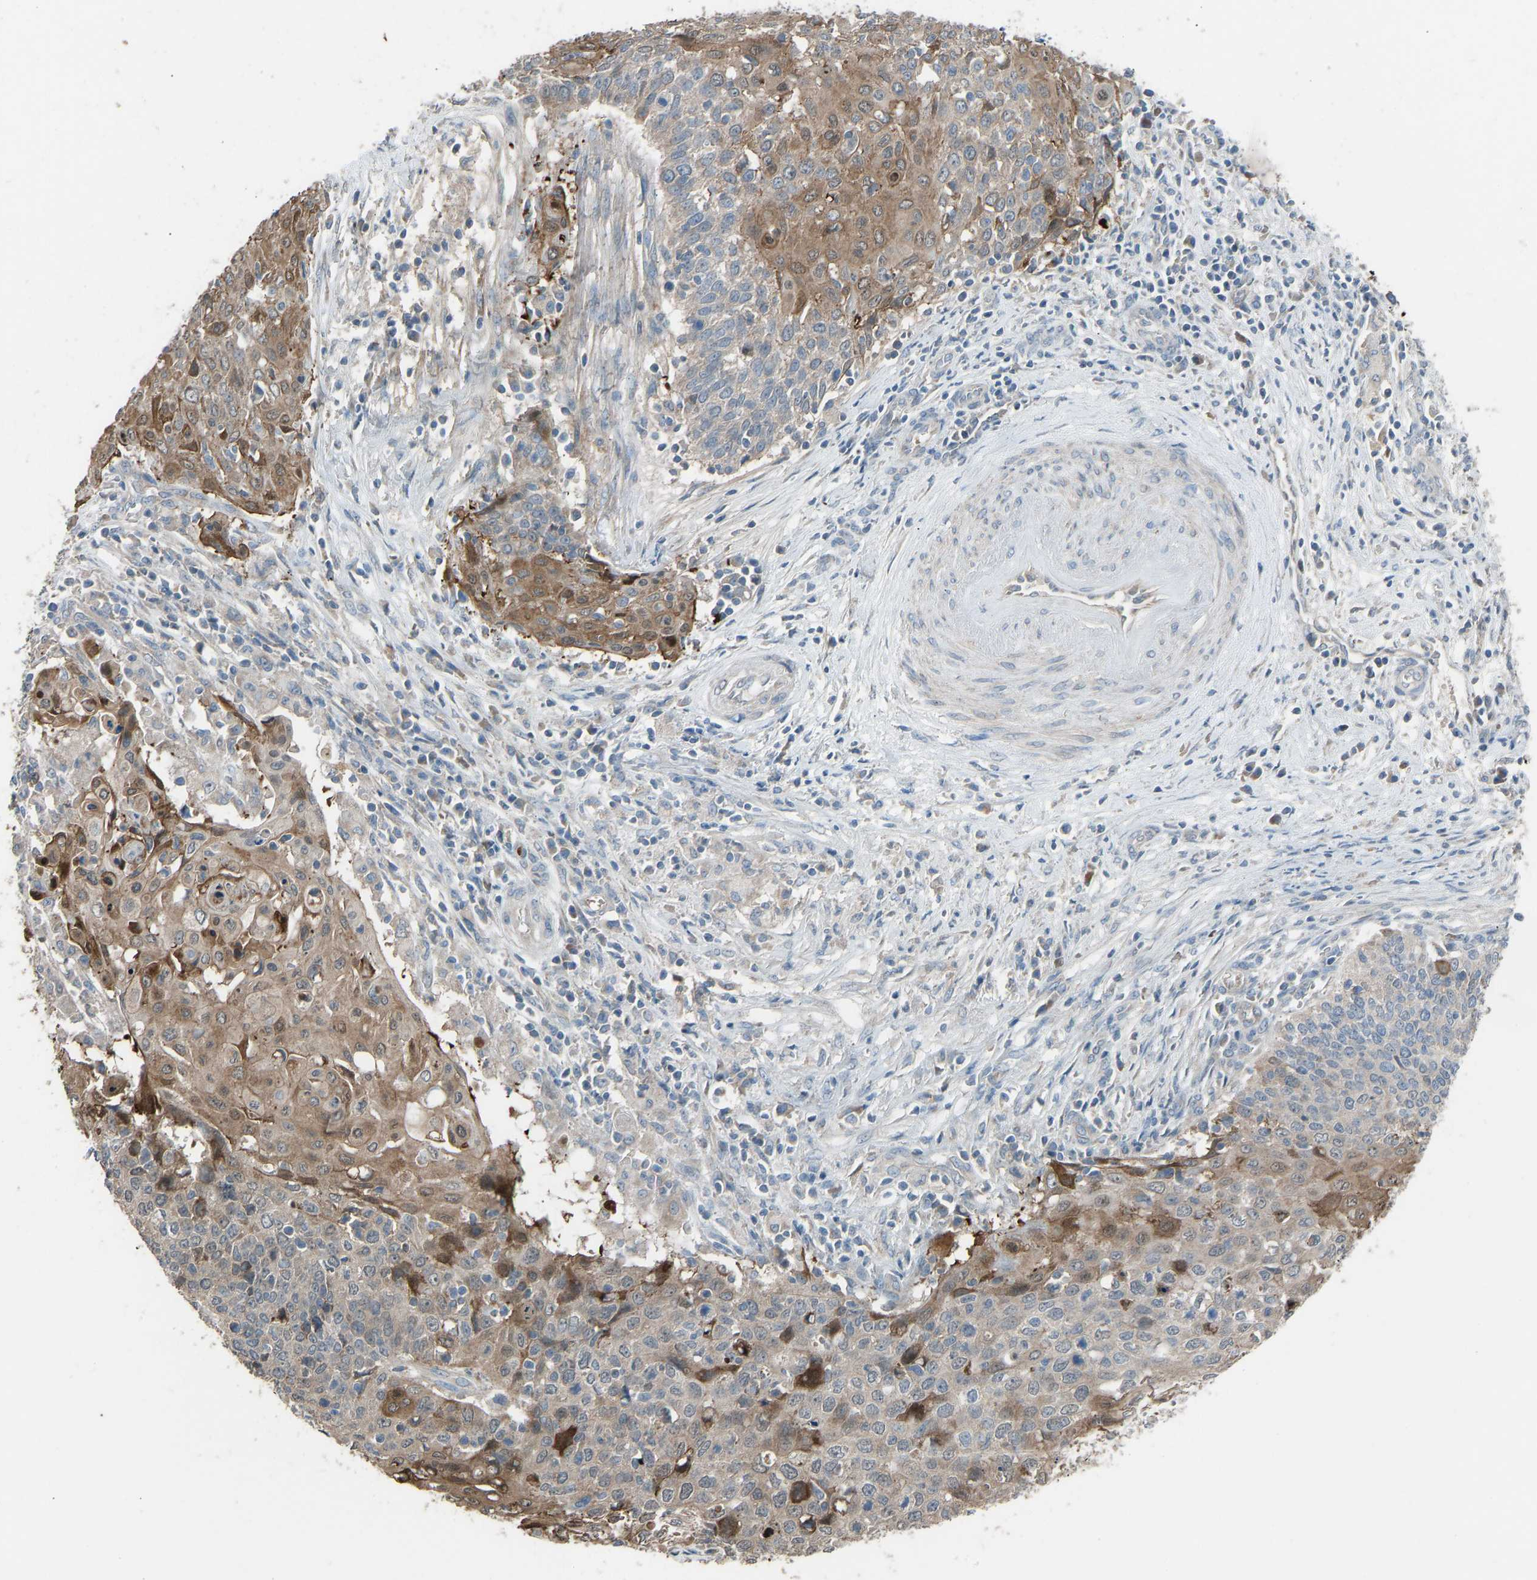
{"staining": {"intensity": "moderate", "quantity": "<25%", "location": "cytoplasmic/membranous"}, "tissue": "cervical cancer", "cell_type": "Tumor cells", "image_type": "cancer", "snomed": [{"axis": "morphology", "description": "Squamous cell carcinoma, NOS"}, {"axis": "topography", "description": "Cervix"}], "caption": "Human cervical cancer stained with a protein marker exhibits moderate staining in tumor cells.", "gene": "TGFBR3", "patient": {"sex": "female", "age": 39}}